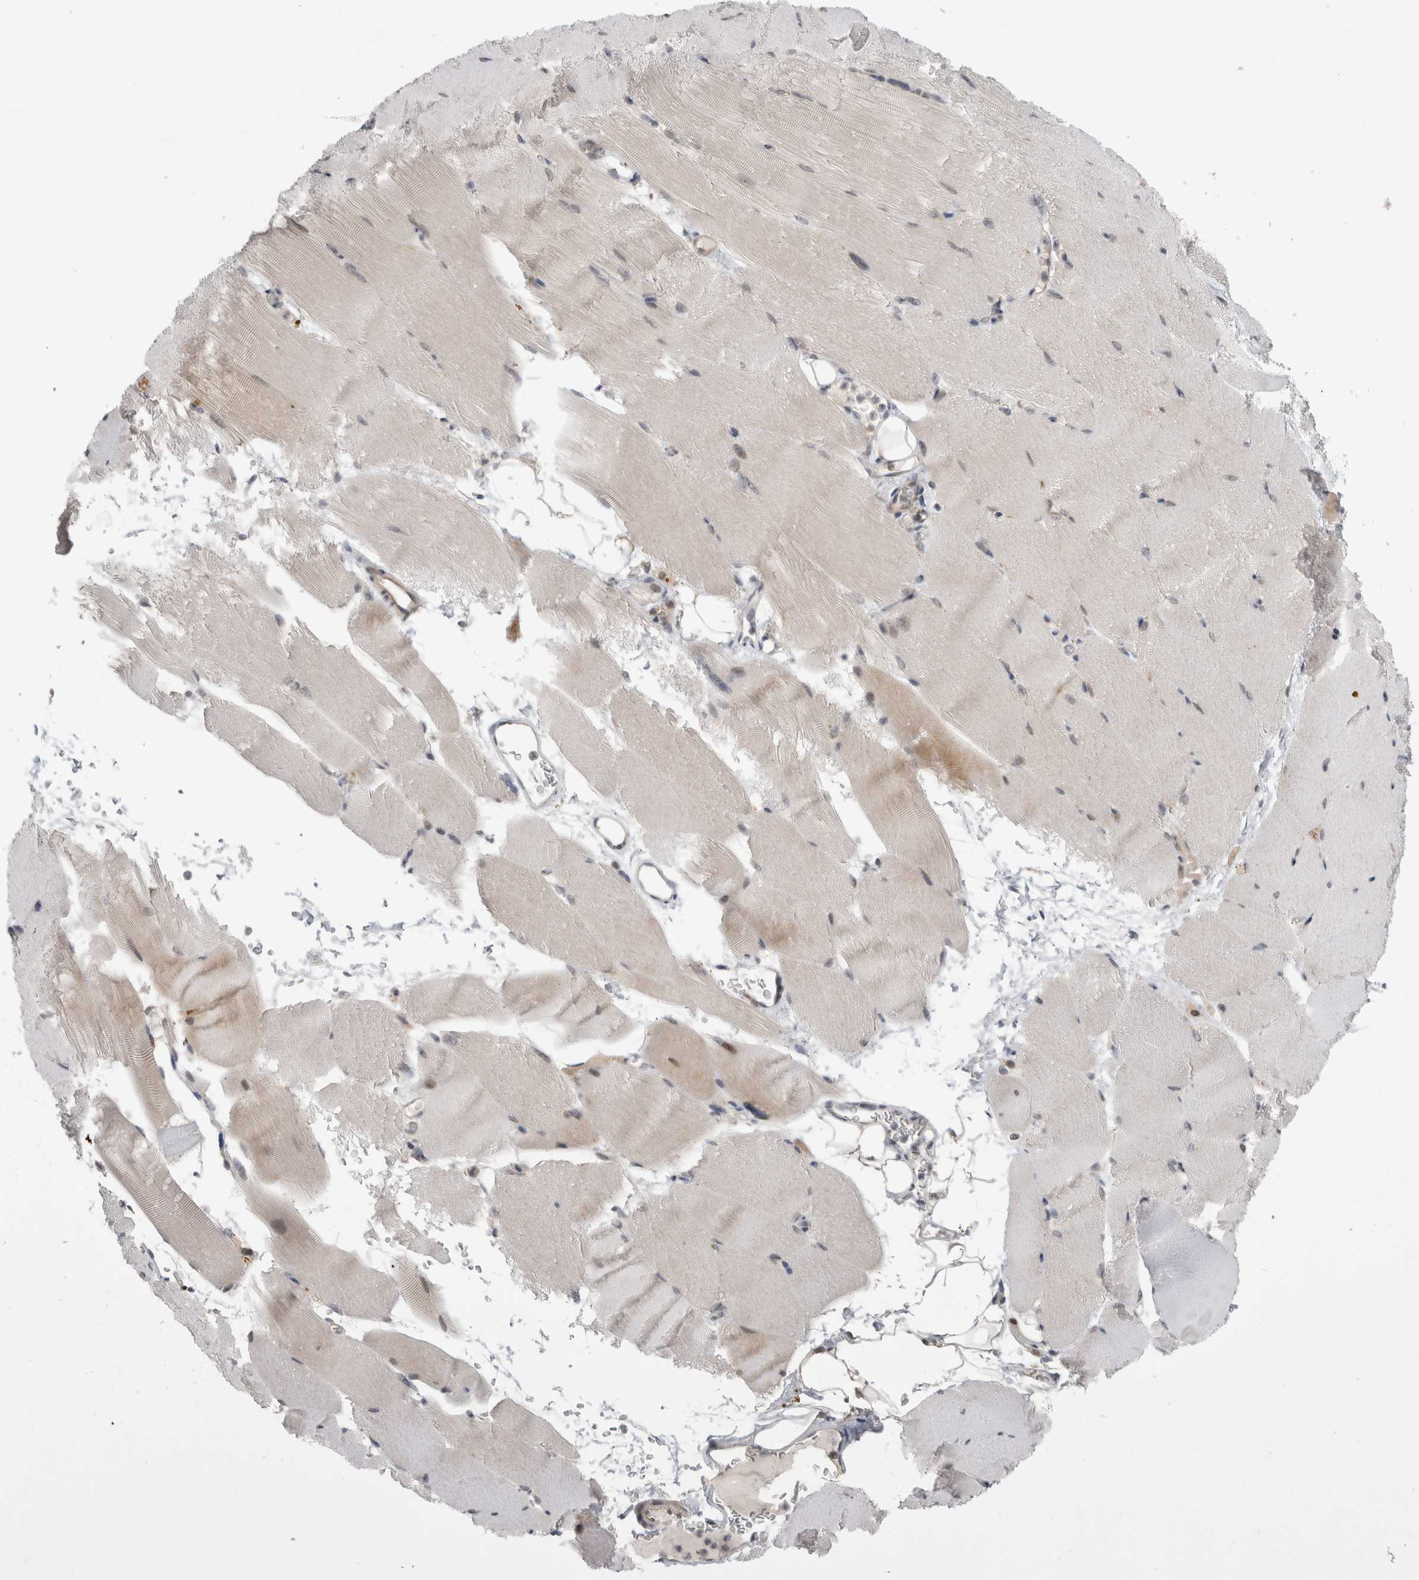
{"staining": {"intensity": "weak", "quantity": "<25%", "location": "cytoplasmic/membranous"}, "tissue": "skeletal muscle", "cell_type": "Myocytes", "image_type": "normal", "snomed": [{"axis": "morphology", "description": "Normal tissue, NOS"}, {"axis": "topography", "description": "Skeletal muscle"}, {"axis": "topography", "description": "Parathyroid gland"}], "caption": "IHC of unremarkable human skeletal muscle shows no positivity in myocytes.", "gene": "MTBP", "patient": {"sex": "female", "age": 37}}